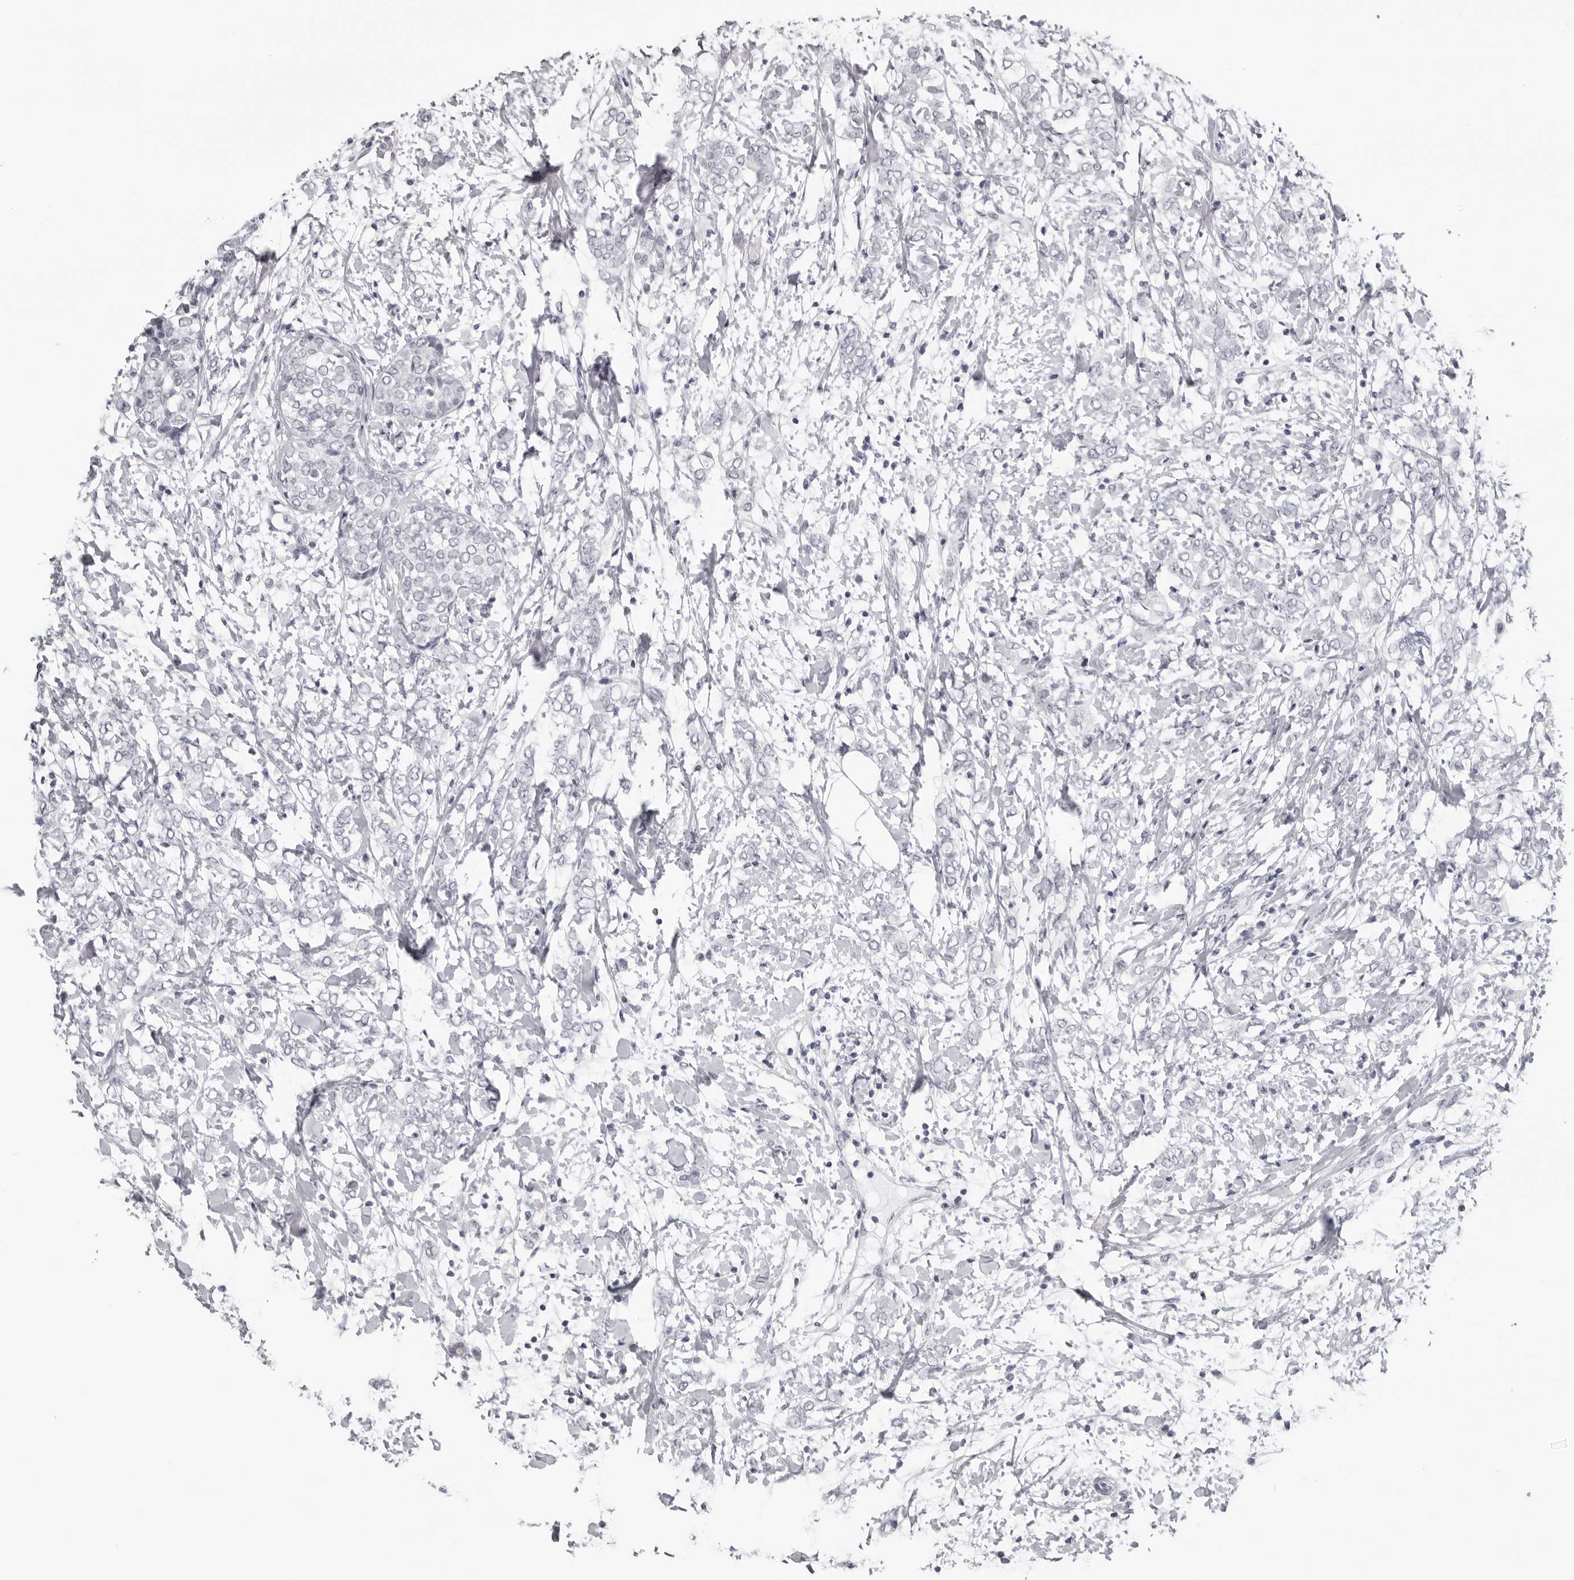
{"staining": {"intensity": "negative", "quantity": "none", "location": "none"}, "tissue": "breast cancer", "cell_type": "Tumor cells", "image_type": "cancer", "snomed": [{"axis": "morphology", "description": "Normal tissue, NOS"}, {"axis": "morphology", "description": "Lobular carcinoma"}, {"axis": "topography", "description": "Breast"}], "caption": "A micrograph of human lobular carcinoma (breast) is negative for staining in tumor cells. Brightfield microscopy of immunohistochemistry stained with DAB (brown) and hematoxylin (blue), captured at high magnification.", "gene": "ESPN", "patient": {"sex": "female", "age": 47}}